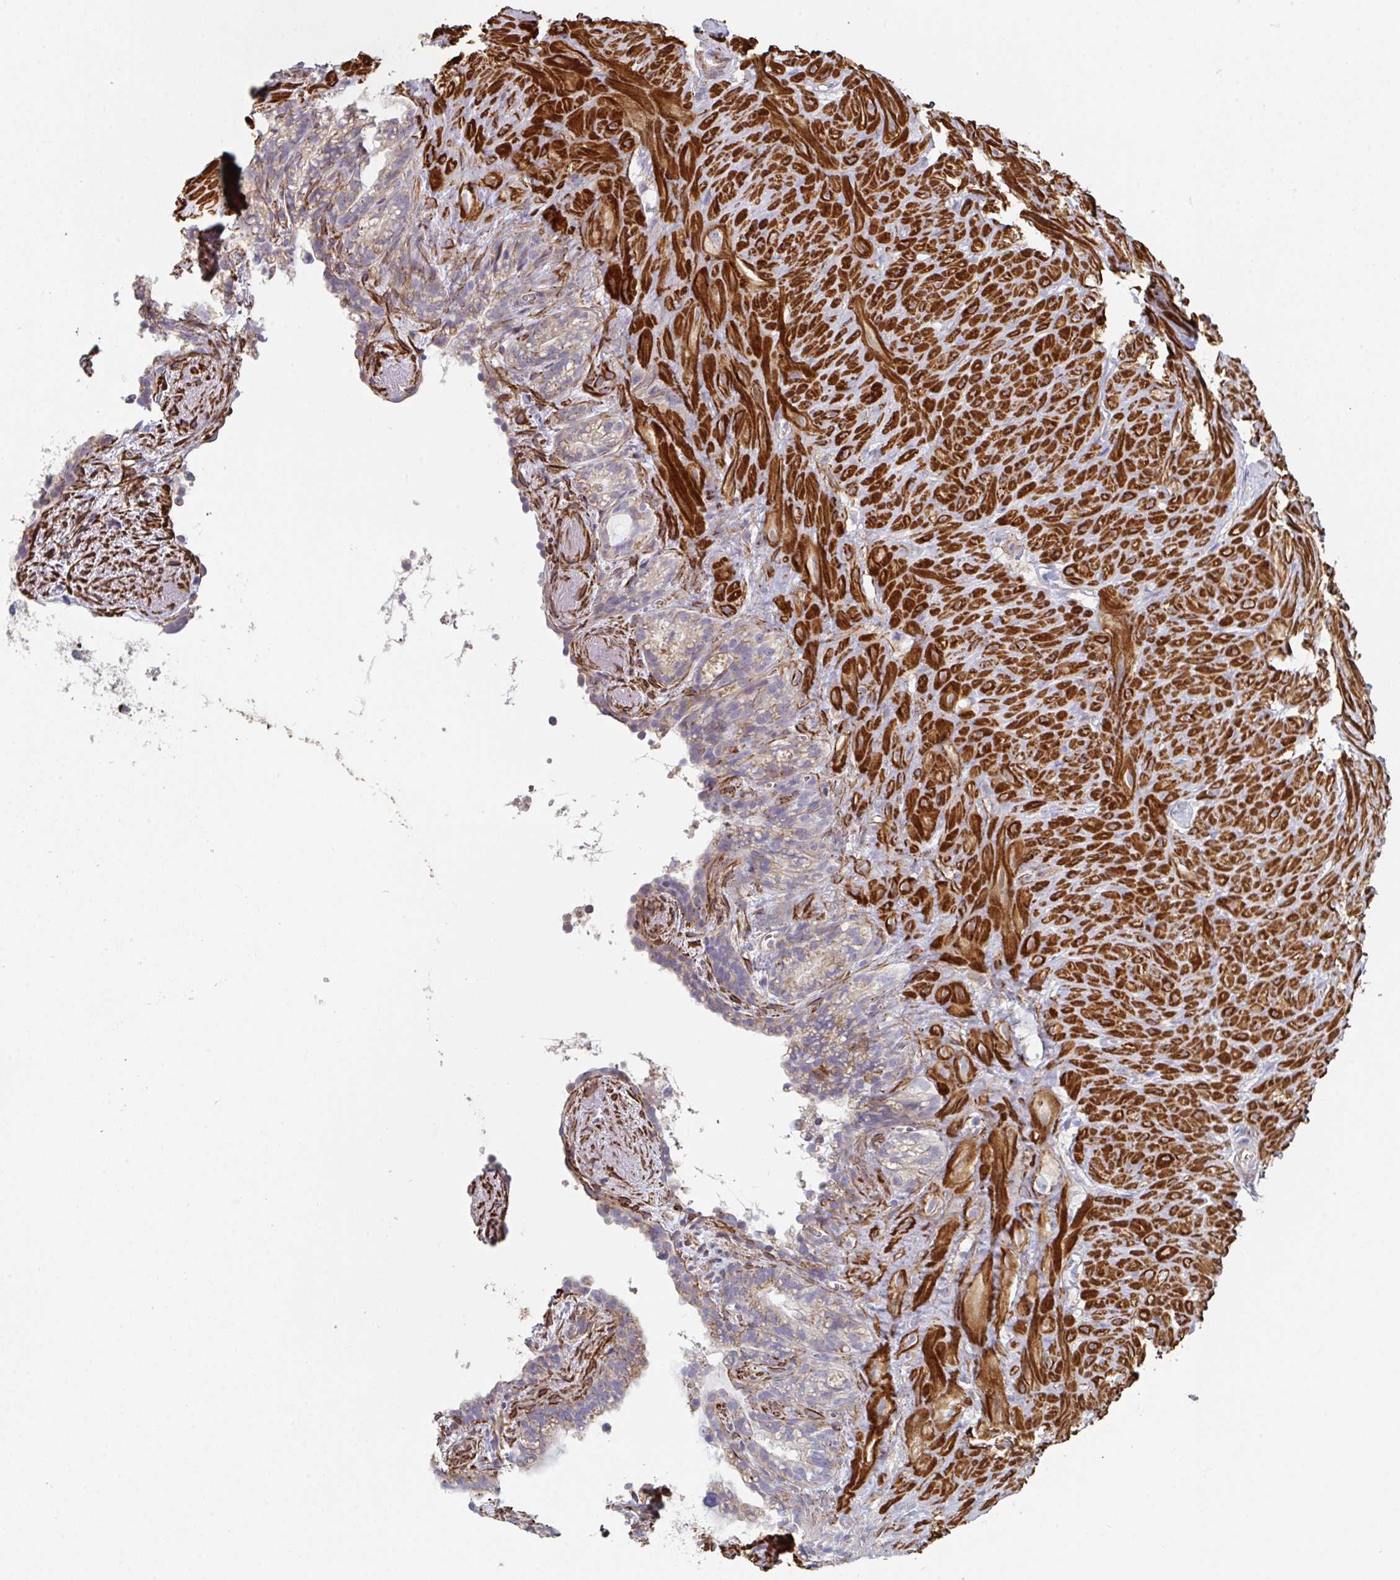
{"staining": {"intensity": "moderate", "quantity": "<25%", "location": "cytoplasmic/membranous"}, "tissue": "seminal vesicle", "cell_type": "Glandular cells", "image_type": "normal", "snomed": [{"axis": "morphology", "description": "Normal tissue, NOS"}, {"axis": "topography", "description": "Seminal veicle"}], "caption": "DAB (3,3'-diaminobenzidine) immunohistochemical staining of normal seminal vesicle demonstrates moderate cytoplasmic/membranous protein positivity in approximately <25% of glandular cells.", "gene": "FZD2", "patient": {"sex": "male", "age": 76}}